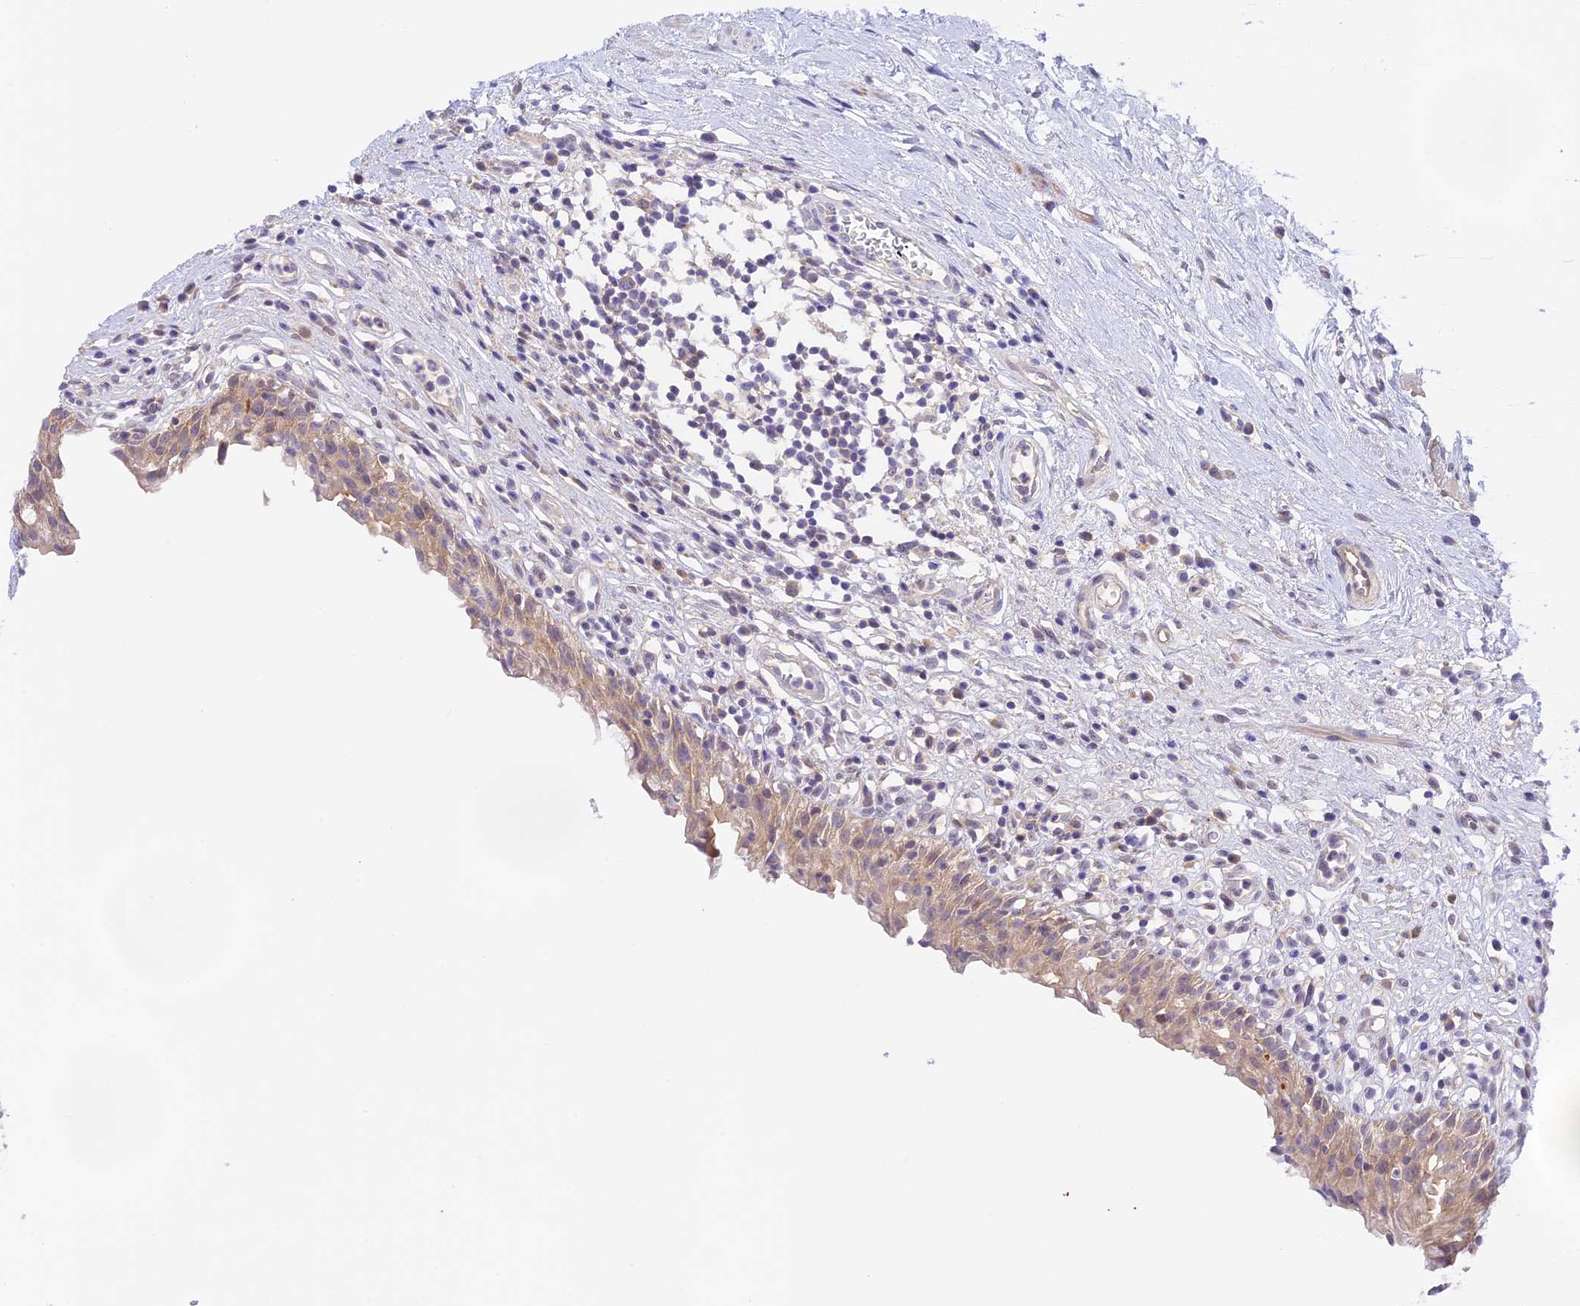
{"staining": {"intensity": "weak", "quantity": ">75%", "location": "cytoplasmic/membranous"}, "tissue": "urinary bladder", "cell_type": "Urothelial cells", "image_type": "normal", "snomed": [{"axis": "morphology", "description": "Normal tissue, NOS"}, {"axis": "morphology", "description": "Inflammation, NOS"}, {"axis": "topography", "description": "Urinary bladder"}], "caption": "This photomicrograph reveals normal urinary bladder stained with immunohistochemistry (IHC) to label a protein in brown. The cytoplasmic/membranous of urothelial cells show weak positivity for the protein. Nuclei are counter-stained blue.", "gene": "CAMSAP3", "patient": {"sex": "male", "age": 63}}